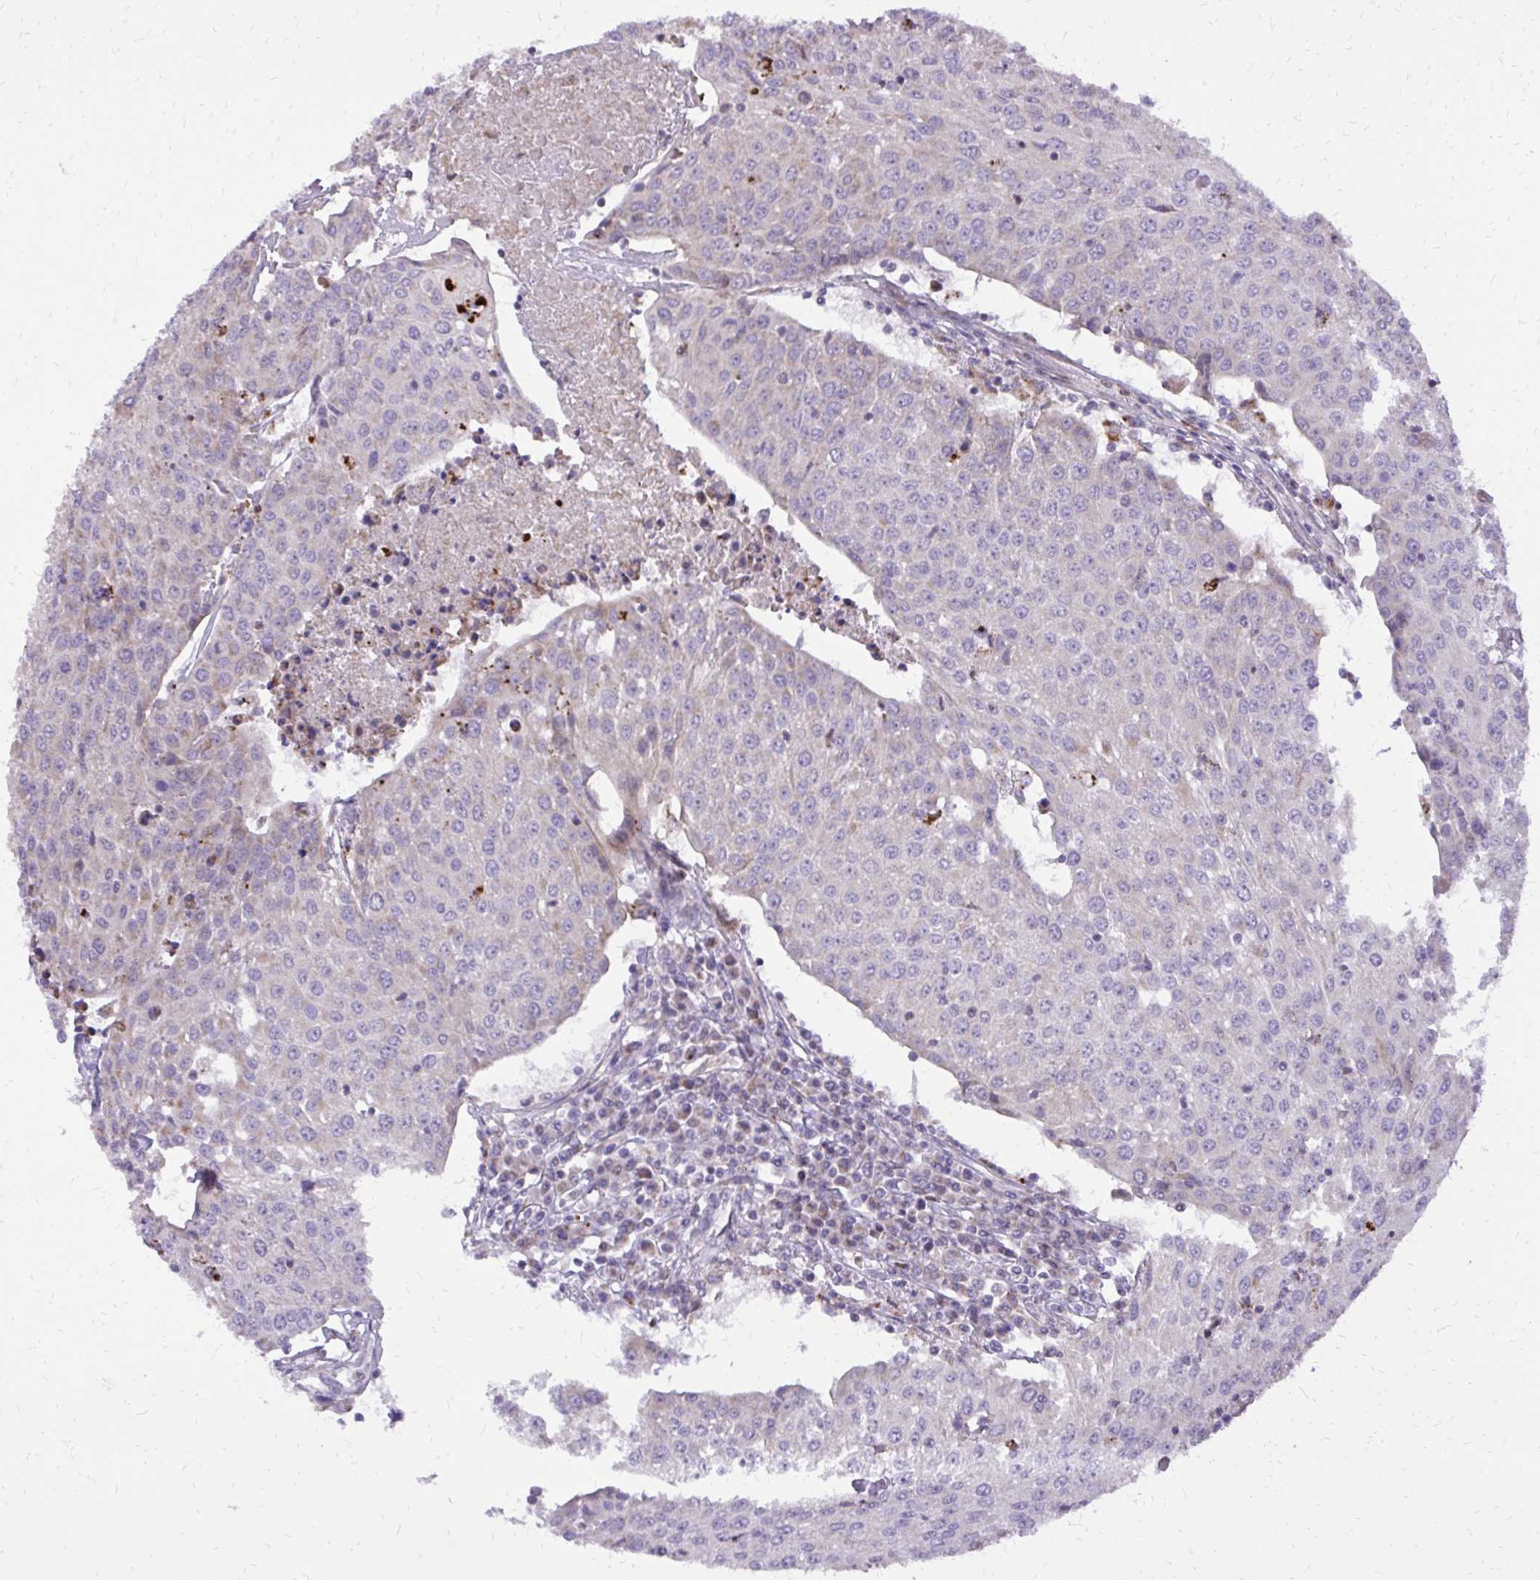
{"staining": {"intensity": "negative", "quantity": "none", "location": "none"}, "tissue": "urothelial cancer", "cell_type": "Tumor cells", "image_type": "cancer", "snomed": [{"axis": "morphology", "description": "Urothelial carcinoma, High grade"}, {"axis": "topography", "description": "Urinary bladder"}], "caption": "An IHC micrograph of urothelial cancer is shown. There is no staining in tumor cells of urothelial cancer. (DAB (3,3'-diaminobenzidine) IHC with hematoxylin counter stain).", "gene": "ABCC3", "patient": {"sex": "female", "age": 85}}